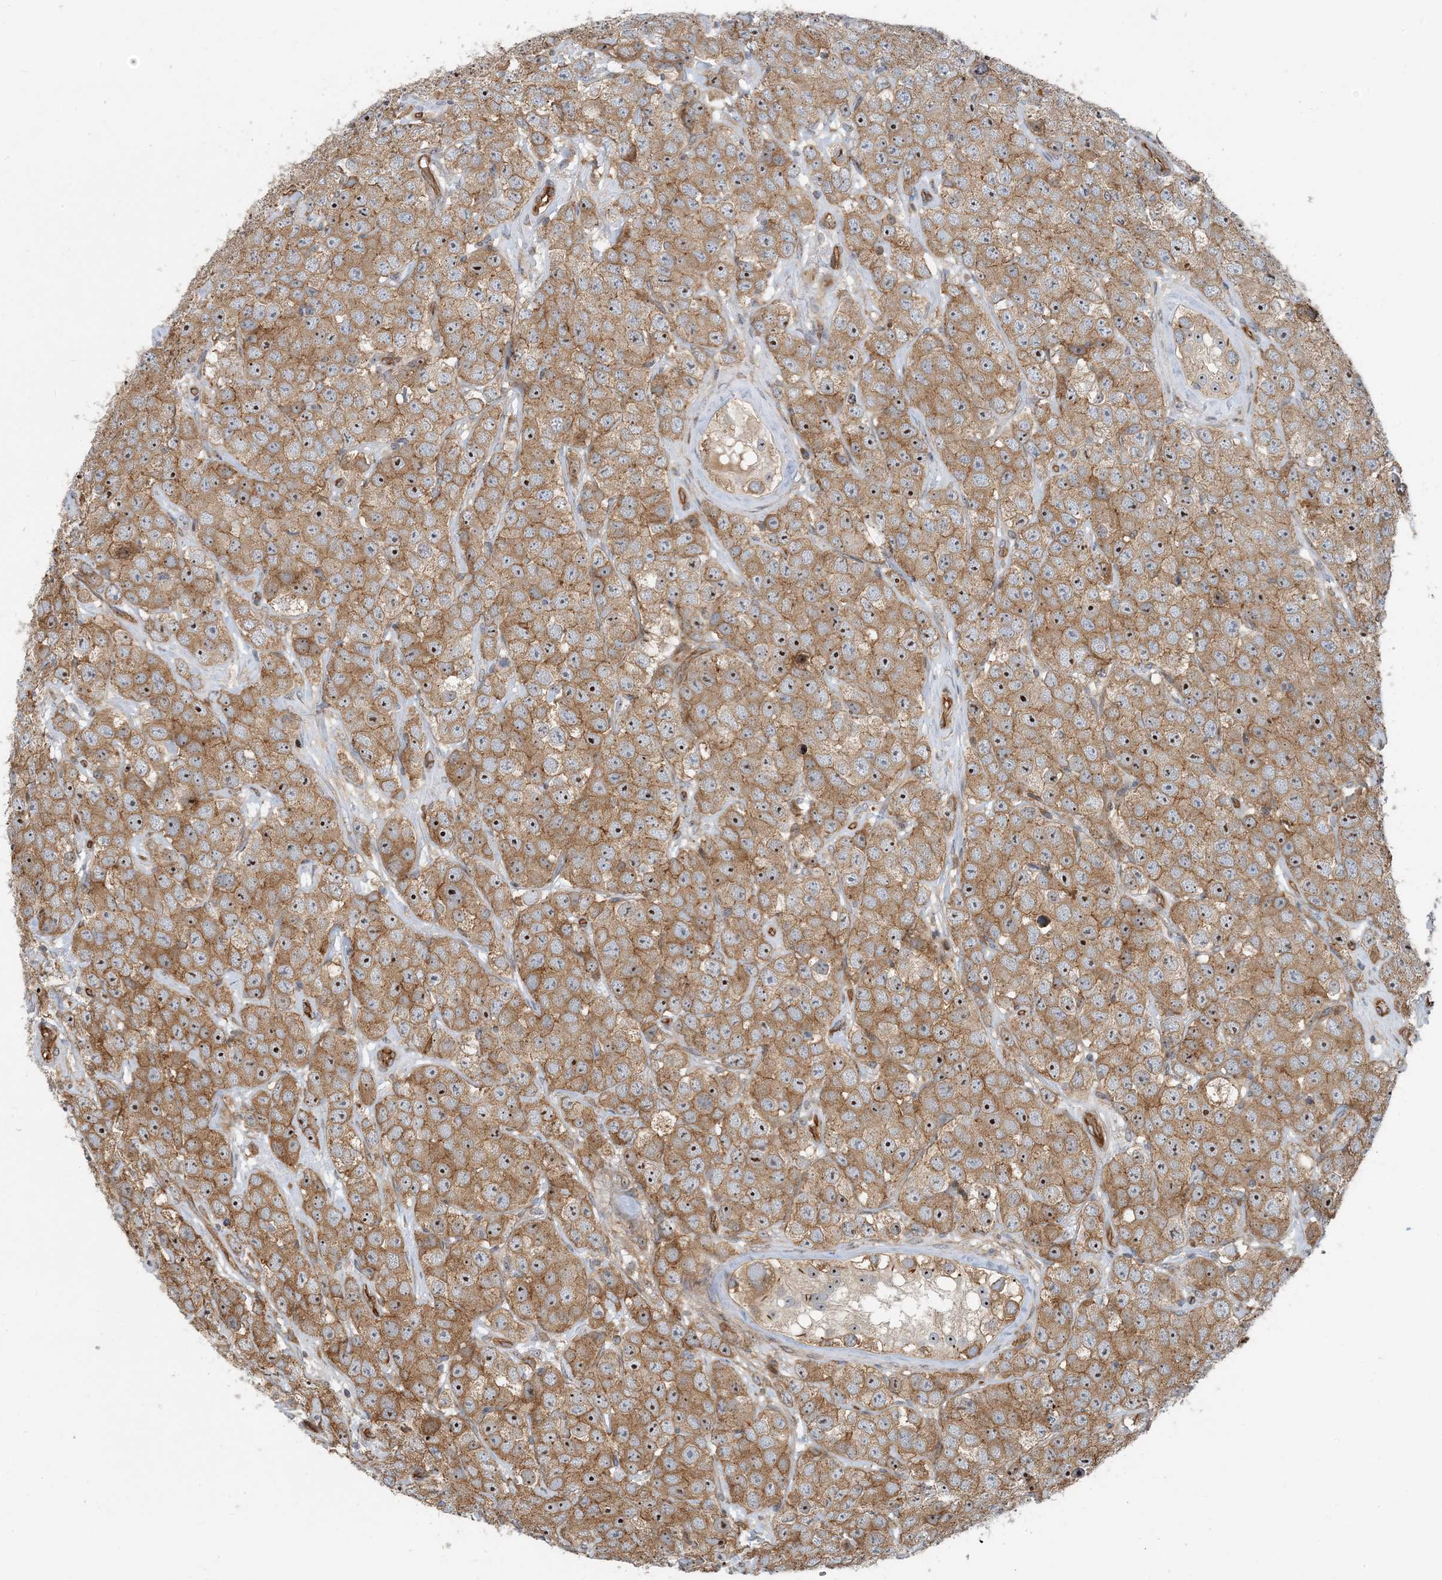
{"staining": {"intensity": "moderate", "quantity": ">75%", "location": "cytoplasmic/membranous,nuclear"}, "tissue": "testis cancer", "cell_type": "Tumor cells", "image_type": "cancer", "snomed": [{"axis": "morphology", "description": "Seminoma, NOS"}, {"axis": "topography", "description": "Testis"}], "caption": "Testis seminoma stained with immunohistochemistry (IHC) exhibits moderate cytoplasmic/membranous and nuclear staining in about >75% of tumor cells. Immunohistochemistry (ihc) stains the protein of interest in brown and the nuclei are stained blue.", "gene": "MYL5", "patient": {"sex": "male", "age": 28}}